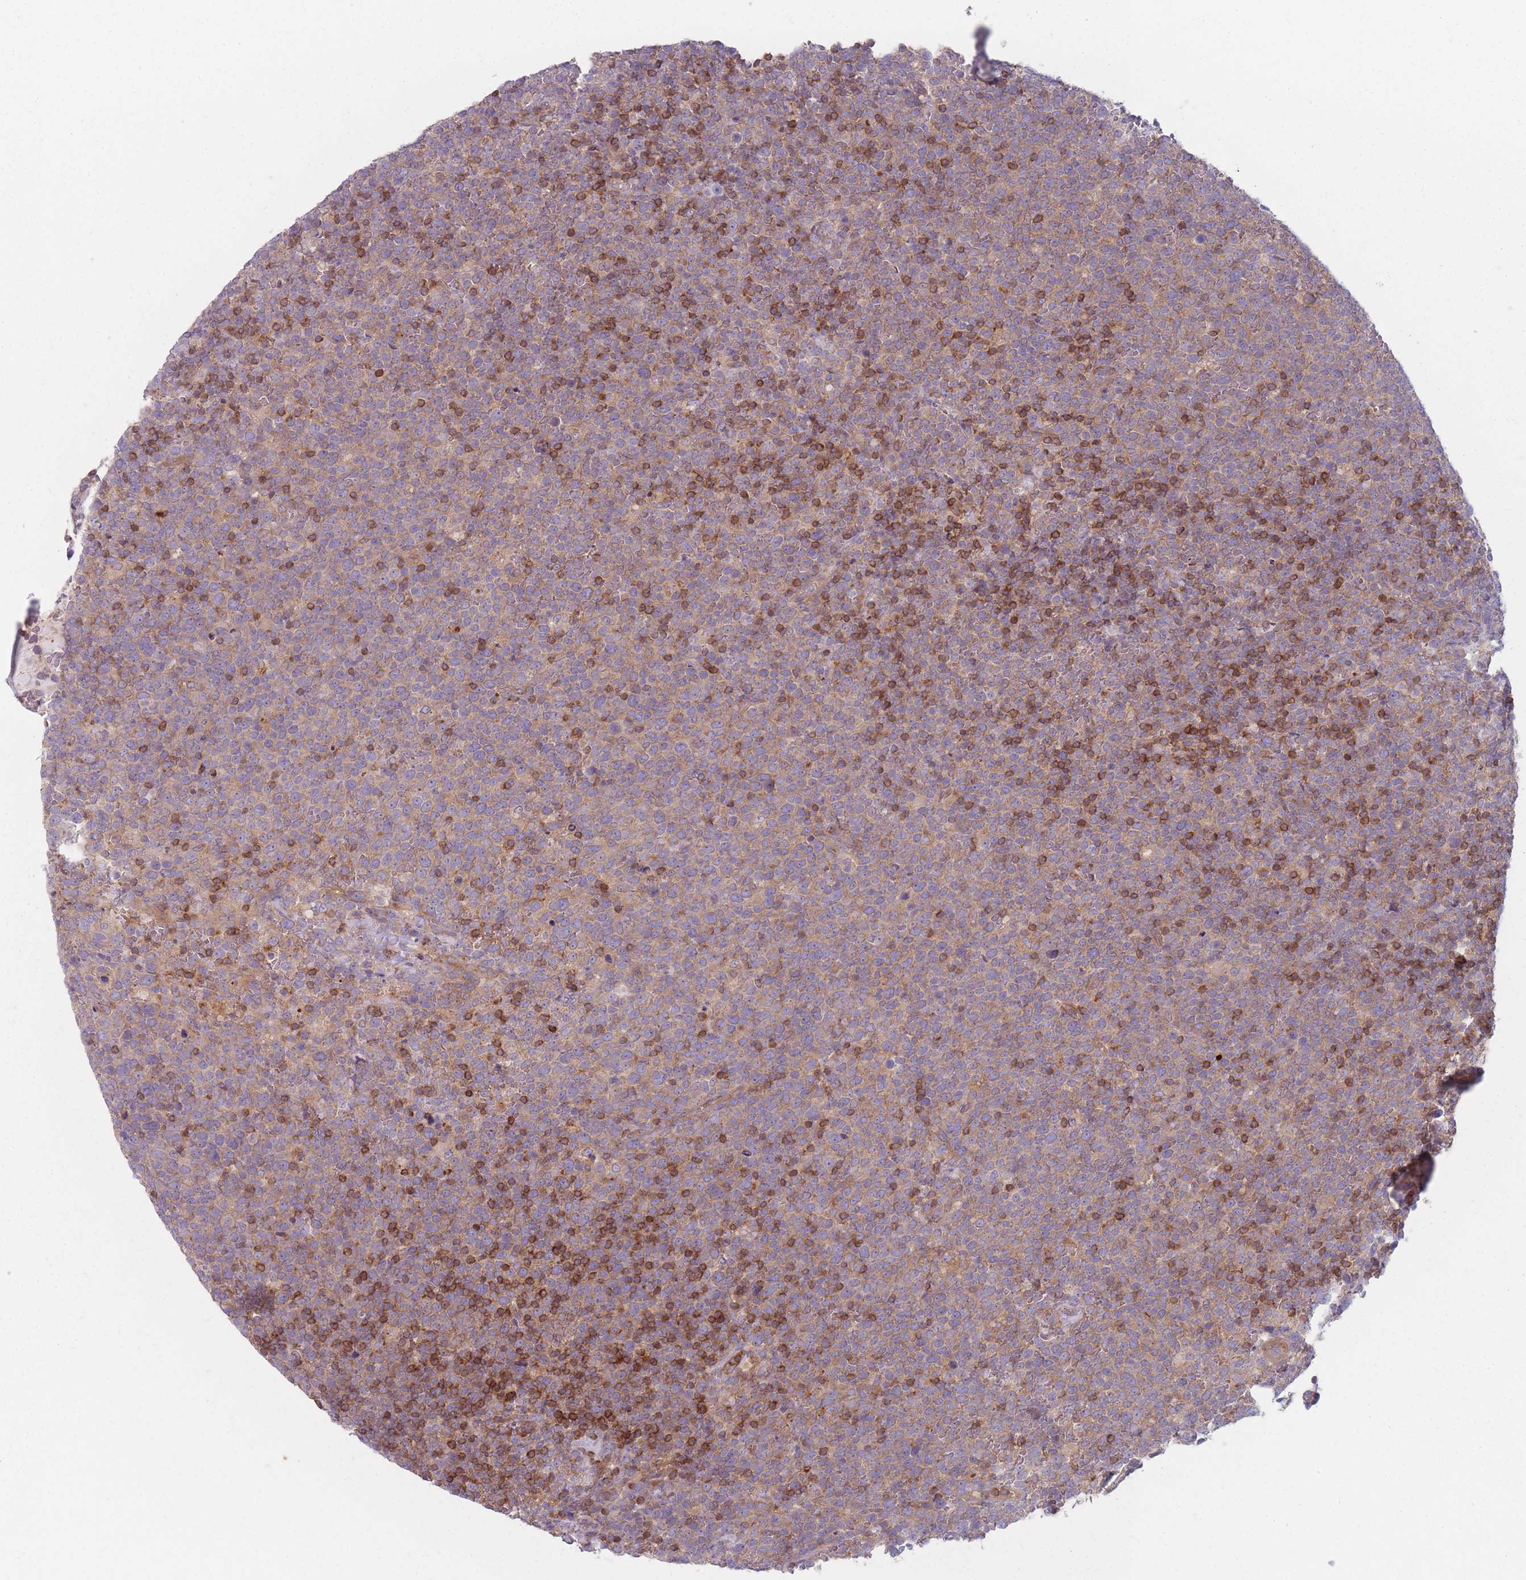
{"staining": {"intensity": "weak", "quantity": "25%-75%", "location": "cytoplasmic/membranous"}, "tissue": "lymphoma", "cell_type": "Tumor cells", "image_type": "cancer", "snomed": [{"axis": "morphology", "description": "Malignant lymphoma, non-Hodgkin's type, High grade"}, {"axis": "topography", "description": "Lymph node"}], "caption": "Immunohistochemical staining of human lymphoma shows low levels of weak cytoplasmic/membranous positivity in approximately 25%-75% of tumor cells.", "gene": "HSBP1L1", "patient": {"sex": "male", "age": 61}}